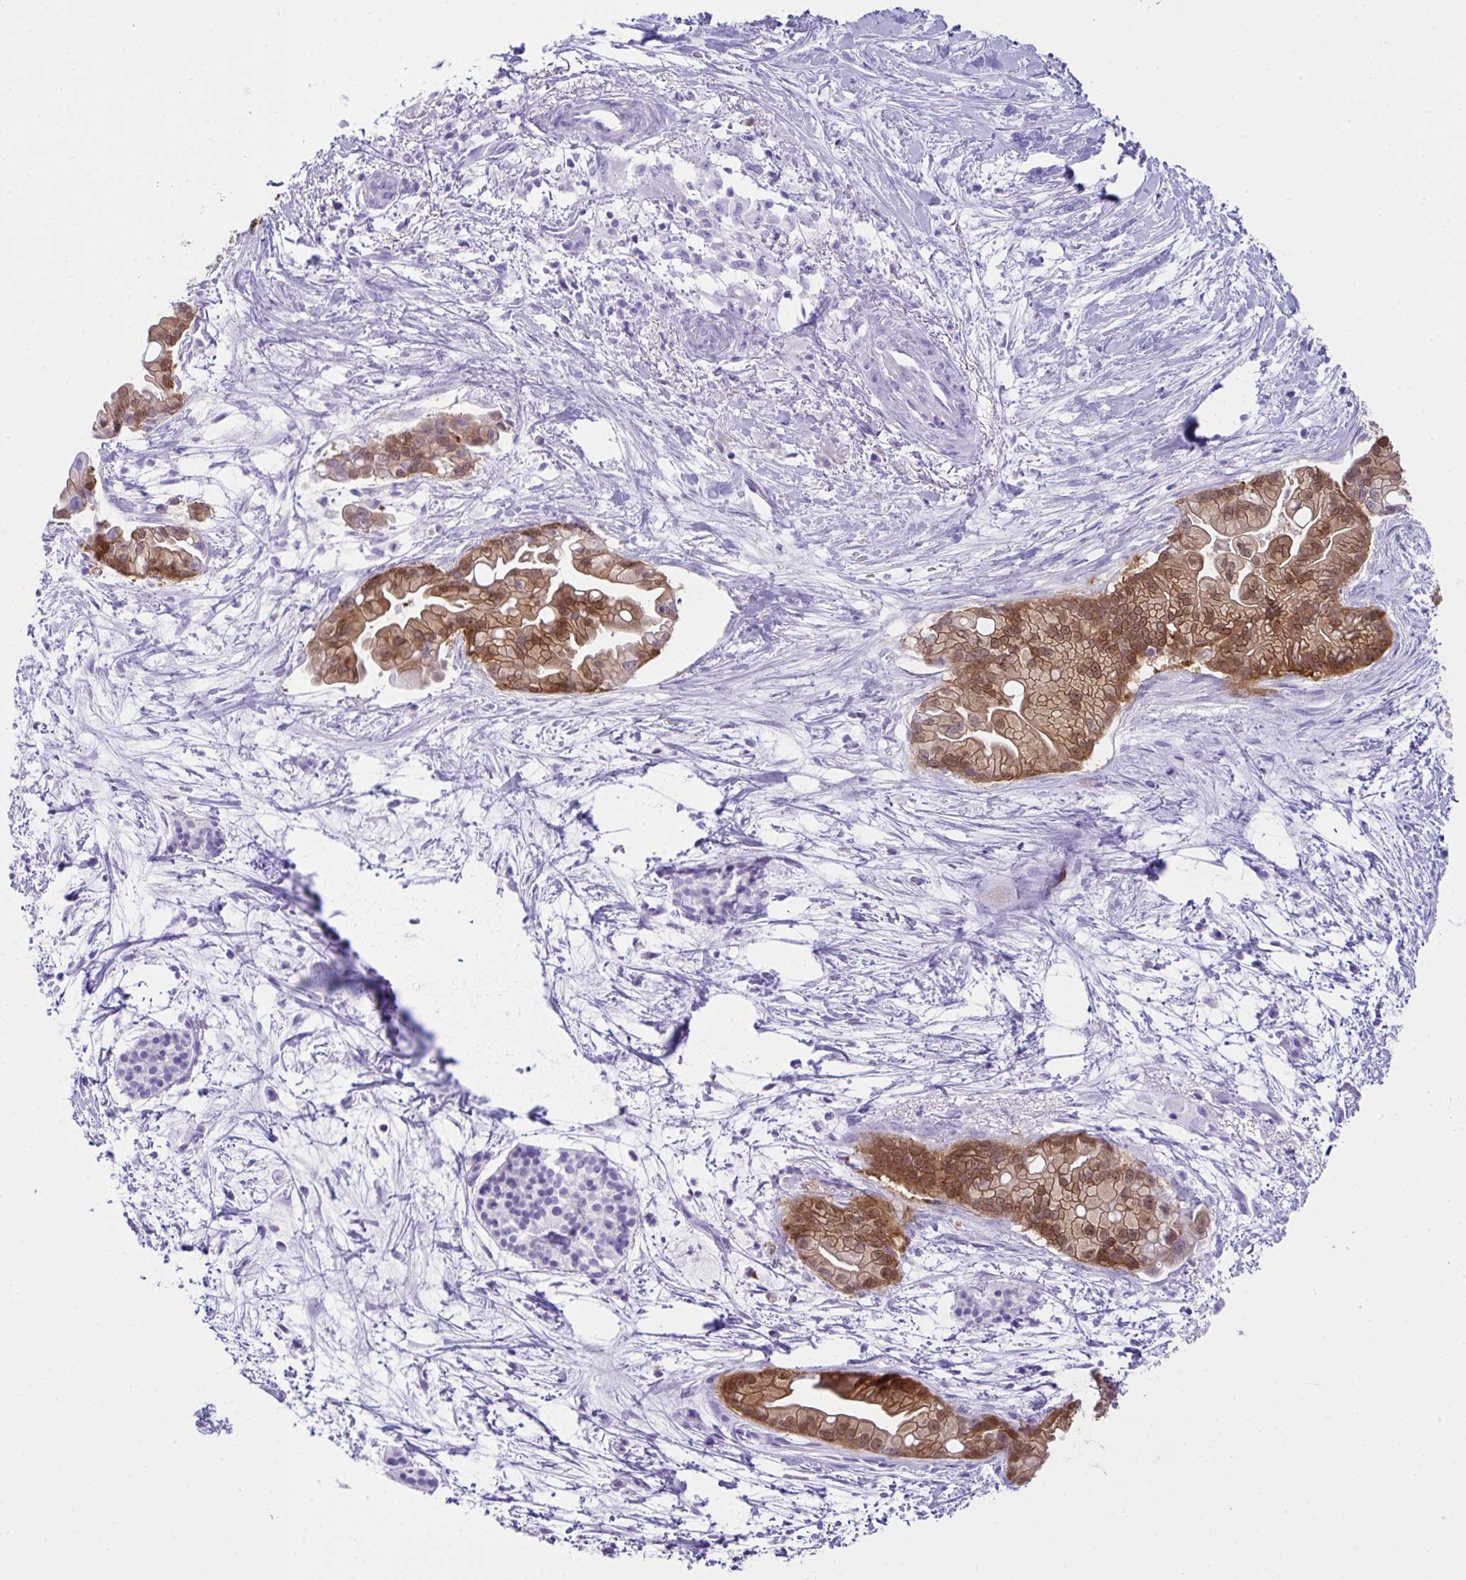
{"staining": {"intensity": "moderate", "quantity": ">75%", "location": "cytoplasmic/membranous,nuclear"}, "tissue": "pancreatic cancer", "cell_type": "Tumor cells", "image_type": "cancer", "snomed": [{"axis": "morphology", "description": "Adenocarcinoma, NOS"}, {"axis": "topography", "description": "Pancreas"}], "caption": "Pancreatic cancer tissue reveals moderate cytoplasmic/membranous and nuclear staining in about >75% of tumor cells", "gene": "LGALS4", "patient": {"sex": "female", "age": 69}}